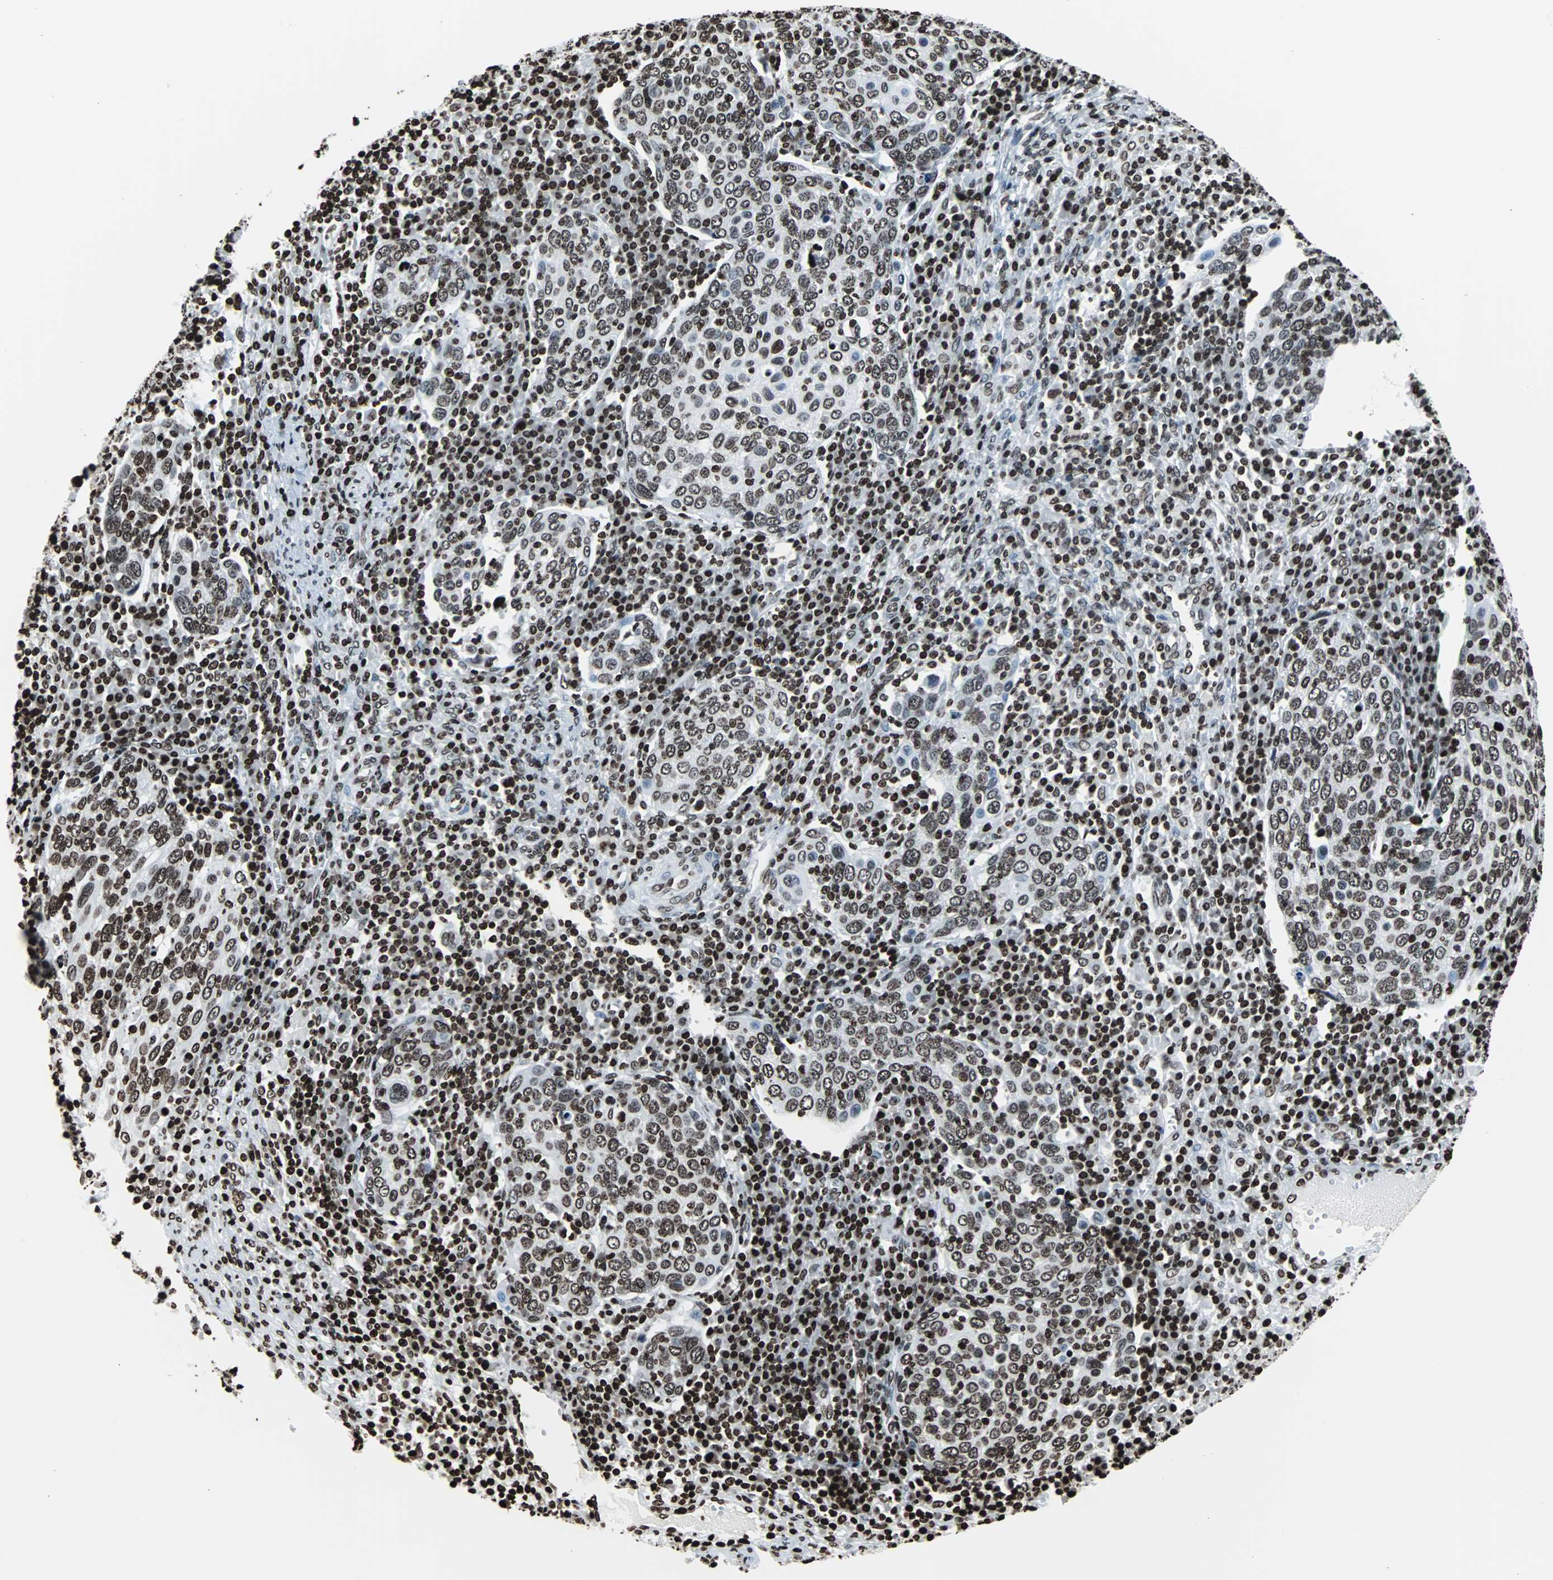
{"staining": {"intensity": "moderate", "quantity": ">75%", "location": "nuclear"}, "tissue": "cervical cancer", "cell_type": "Tumor cells", "image_type": "cancer", "snomed": [{"axis": "morphology", "description": "Squamous cell carcinoma, NOS"}, {"axis": "topography", "description": "Cervix"}], "caption": "This is an image of immunohistochemistry (IHC) staining of cervical cancer (squamous cell carcinoma), which shows moderate expression in the nuclear of tumor cells.", "gene": "H2BC18", "patient": {"sex": "female", "age": 40}}